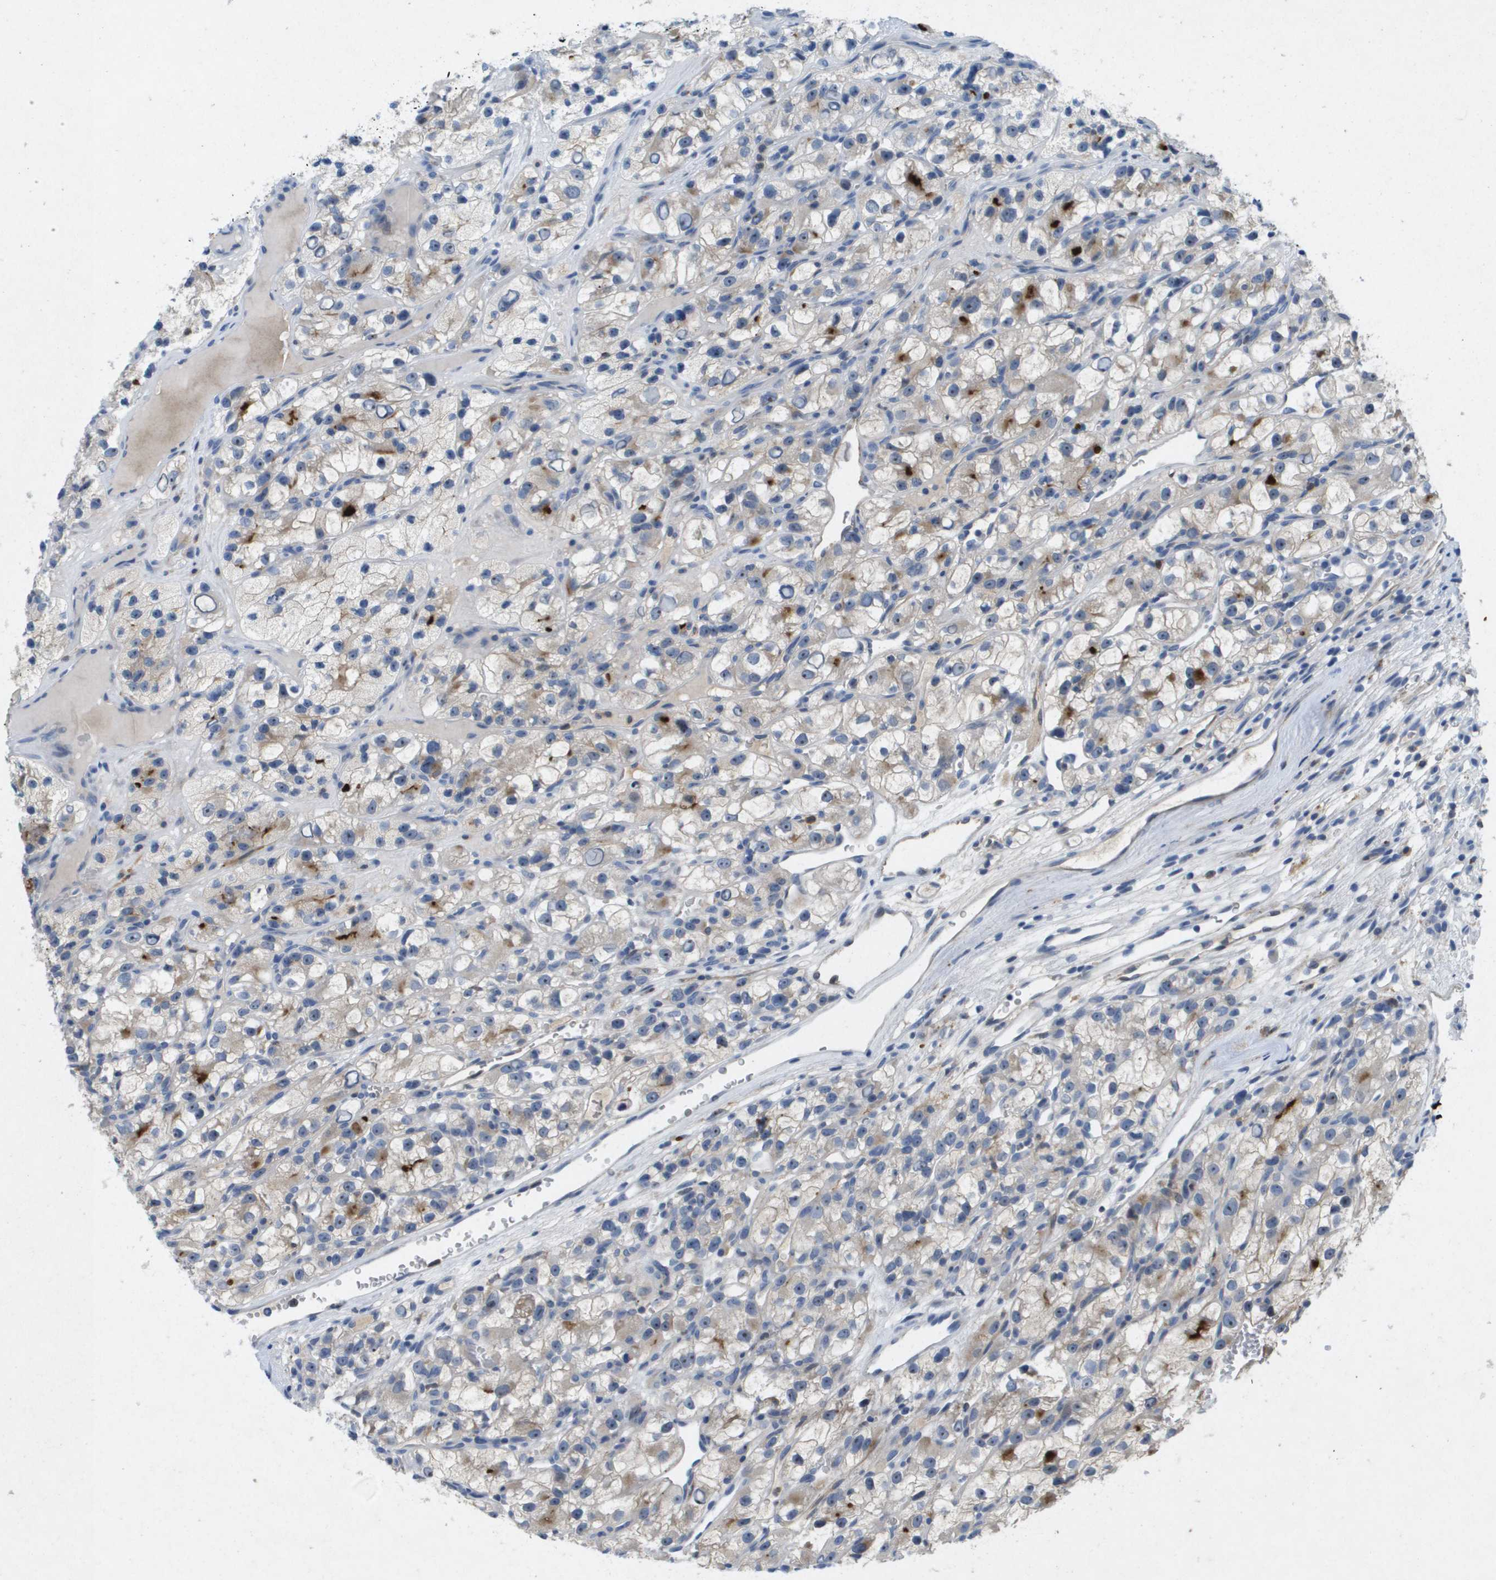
{"staining": {"intensity": "moderate", "quantity": "<25%", "location": "cytoplasmic/membranous"}, "tissue": "renal cancer", "cell_type": "Tumor cells", "image_type": "cancer", "snomed": [{"axis": "morphology", "description": "Adenocarcinoma, NOS"}, {"axis": "topography", "description": "Kidney"}], "caption": "Adenocarcinoma (renal) tissue exhibits moderate cytoplasmic/membranous staining in approximately <25% of tumor cells, visualized by immunohistochemistry.", "gene": "LIPG", "patient": {"sex": "female", "age": 57}}